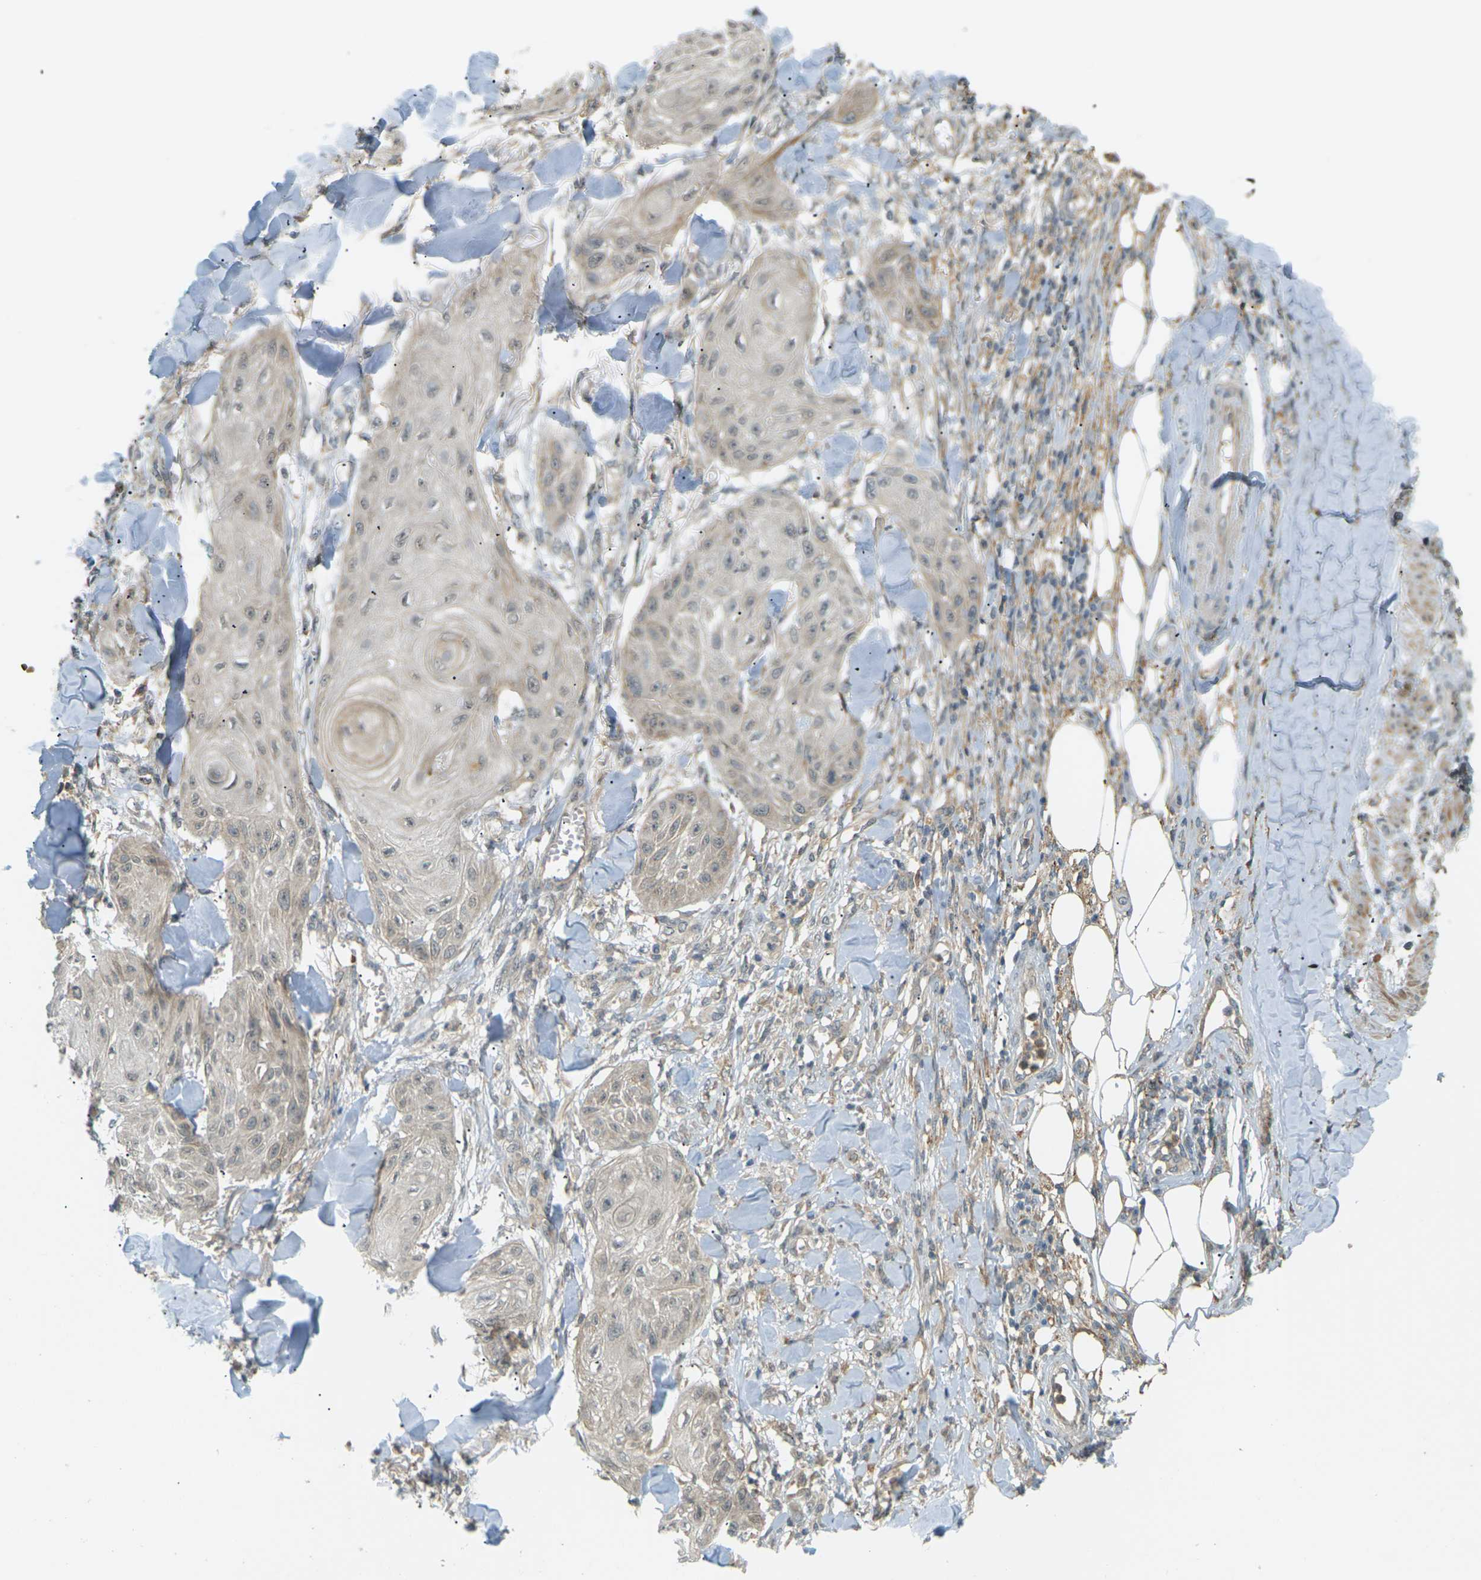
{"staining": {"intensity": "weak", "quantity": ">75%", "location": "cytoplasmic/membranous"}, "tissue": "skin cancer", "cell_type": "Tumor cells", "image_type": "cancer", "snomed": [{"axis": "morphology", "description": "Squamous cell carcinoma, NOS"}, {"axis": "topography", "description": "Skin"}], "caption": "IHC (DAB) staining of skin cancer reveals weak cytoplasmic/membranous protein expression in approximately >75% of tumor cells.", "gene": "SOCS6", "patient": {"sex": "male", "age": 74}}